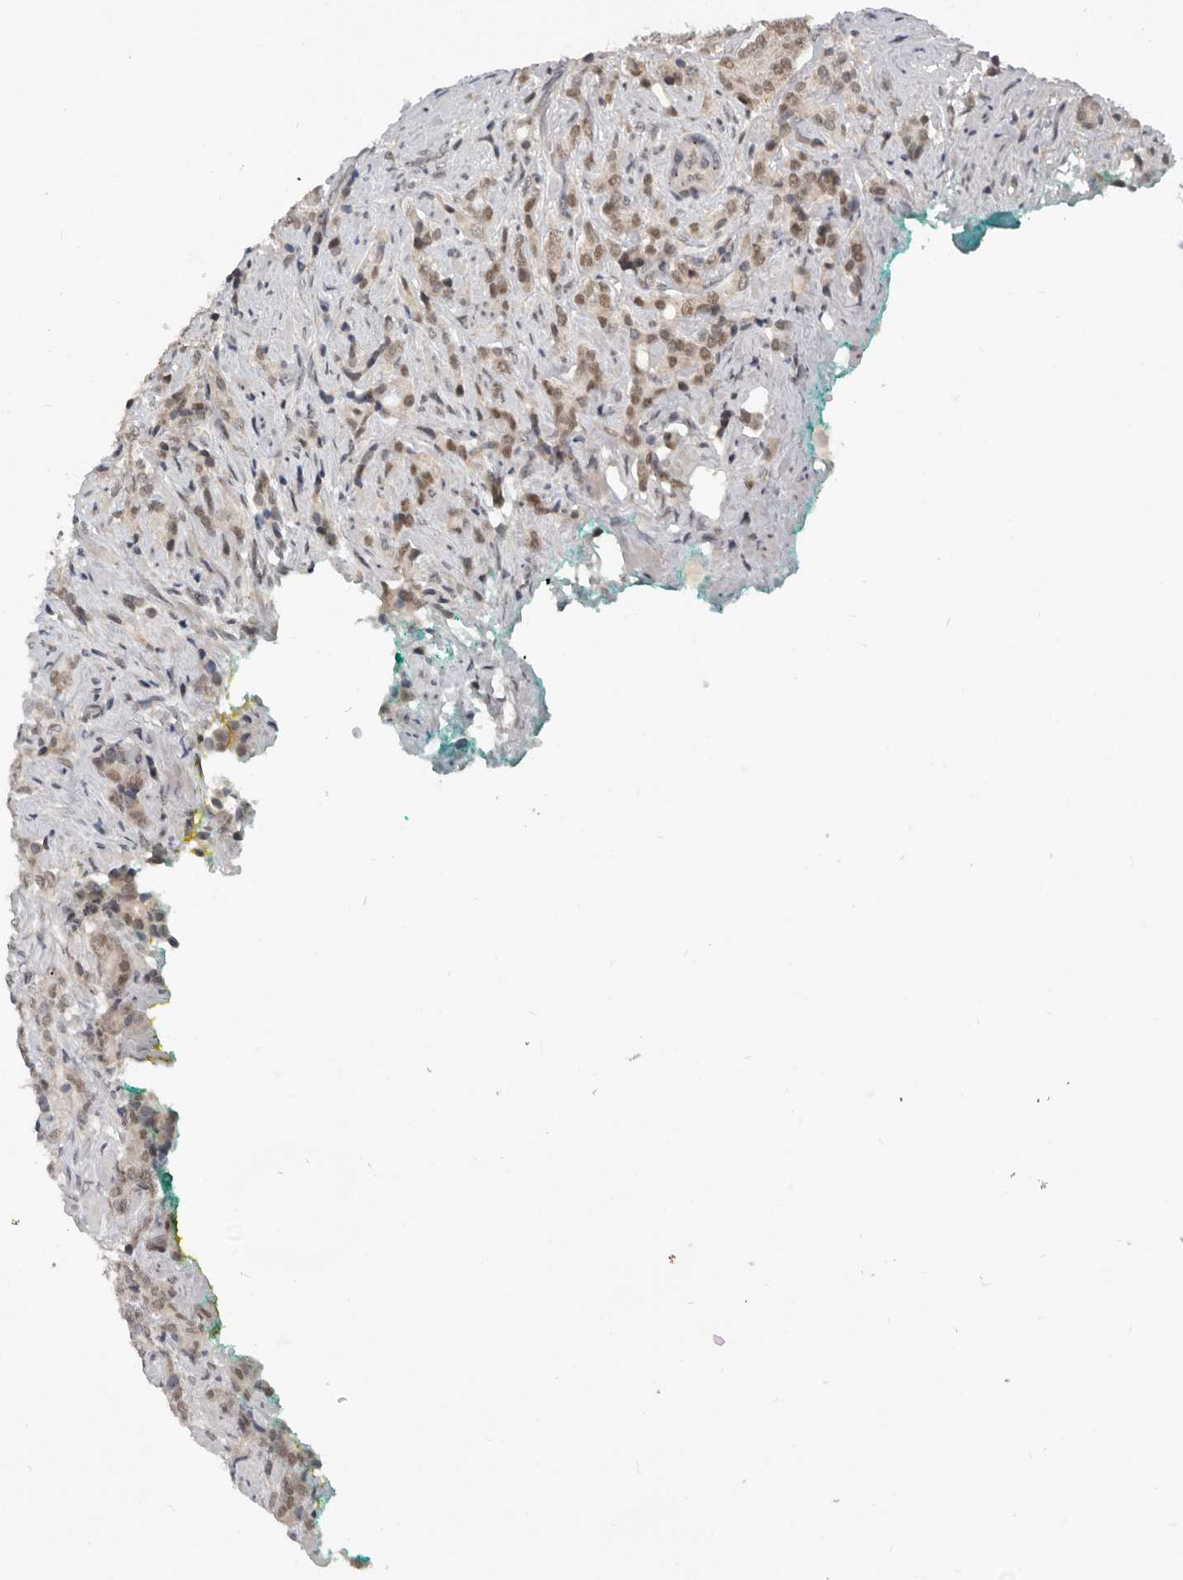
{"staining": {"intensity": "moderate", "quantity": ">75%", "location": "nuclear"}, "tissue": "prostate cancer", "cell_type": "Tumor cells", "image_type": "cancer", "snomed": [{"axis": "morphology", "description": "Adenocarcinoma, High grade"}, {"axis": "topography", "description": "Prostate"}], "caption": "Immunohistochemical staining of human prostate cancer (high-grade adenocarcinoma) shows medium levels of moderate nuclear positivity in approximately >75% of tumor cells. (DAB IHC with brightfield microscopy, high magnification).", "gene": "BRCA2", "patient": {"sex": "male", "age": 57}}